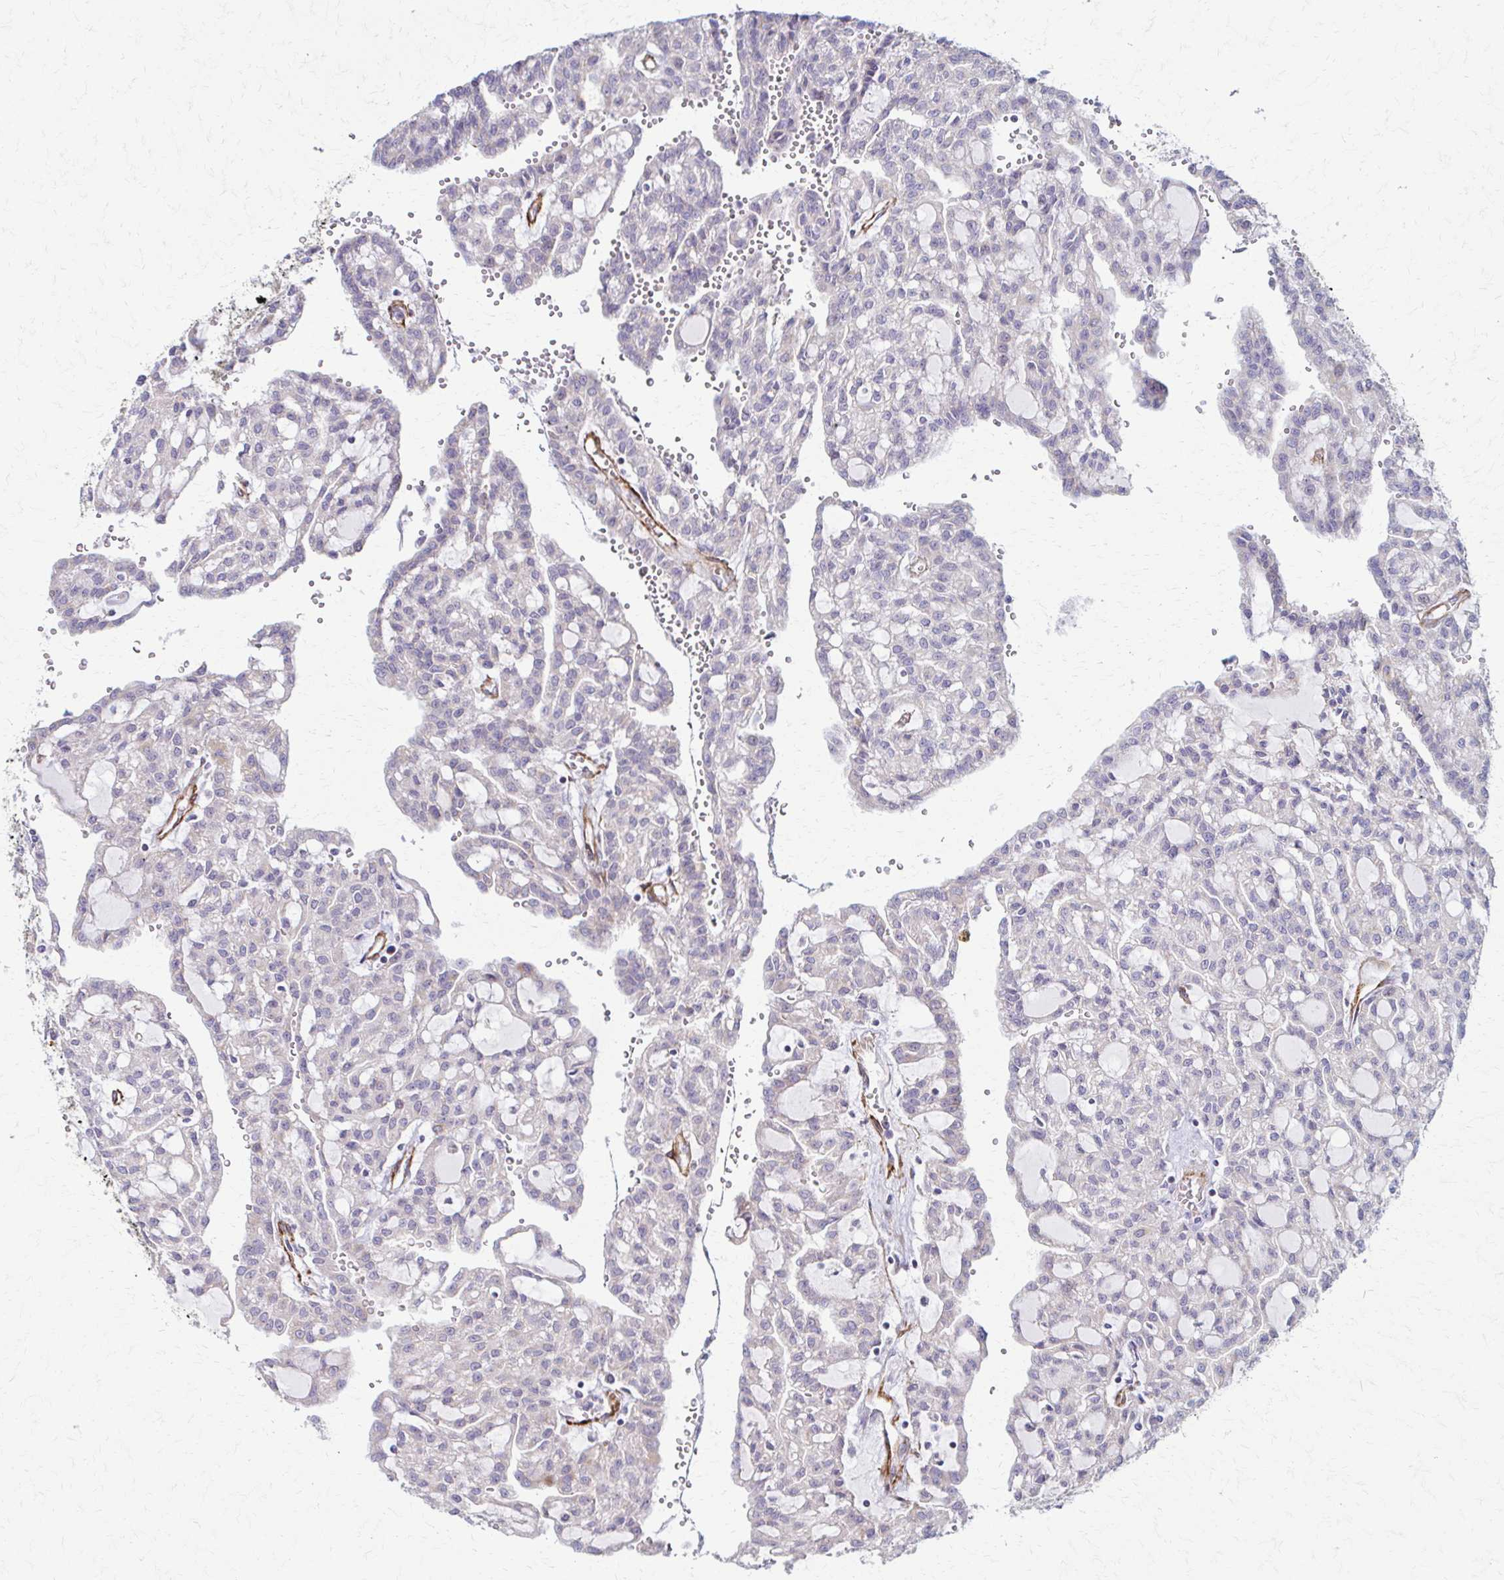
{"staining": {"intensity": "negative", "quantity": "none", "location": "none"}, "tissue": "renal cancer", "cell_type": "Tumor cells", "image_type": "cancer", "snomed": [{"axis": "morphology", "description": "Adenocarcinoma, NOS"}, {"axis": "topography", "description": "Kidney"}], "caption": "Adenocarcinoma (renal) was stained to show a protein in brown. There is no significant staining in tumor cells.", "gene": "TIMMDC1", "patient": {"sex": "male", "age": 63}}